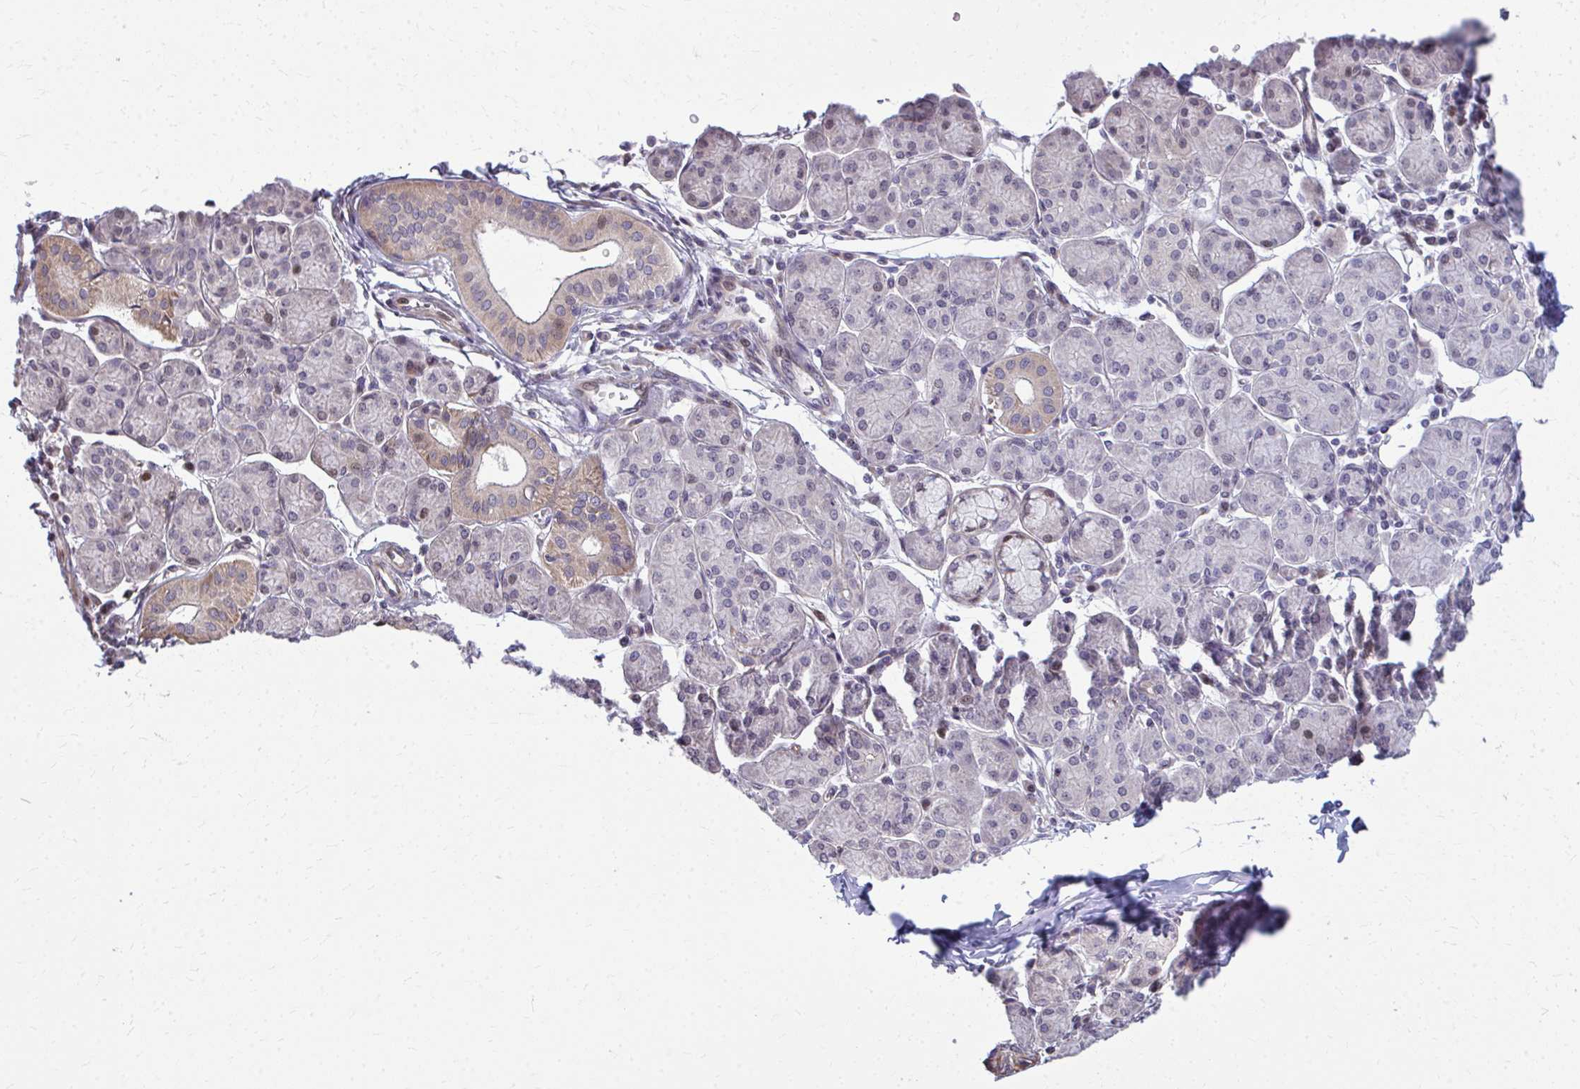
{"staining": {"intensity": "moderate", "quantity": "25%-75%", "location": "cytoplasmic/membranous,nuclear"}, "tissue": "salivary gland", "cell_type": "Glandular cells", "image_type": "normal", "snomed": [{"axis": "morphology", "description": "Normal tissue, NOS"}, {"axis": "morphology", "description": "Inflammation, NOS"}, {"axis": "topography", "description": "Lymph node"}, {"axis": "topography", "description": "Salivary gland"}], "caption": "Brown immunohistochemical staining in benign human salivary gland shows moderate cytoplasmic/membranous,nuclear staining in approximately 25%-75% of glandular cells. Nuclei are stained in blue.", "gene": "MAF1", "patient": {"sex": "male", "age": 3}}